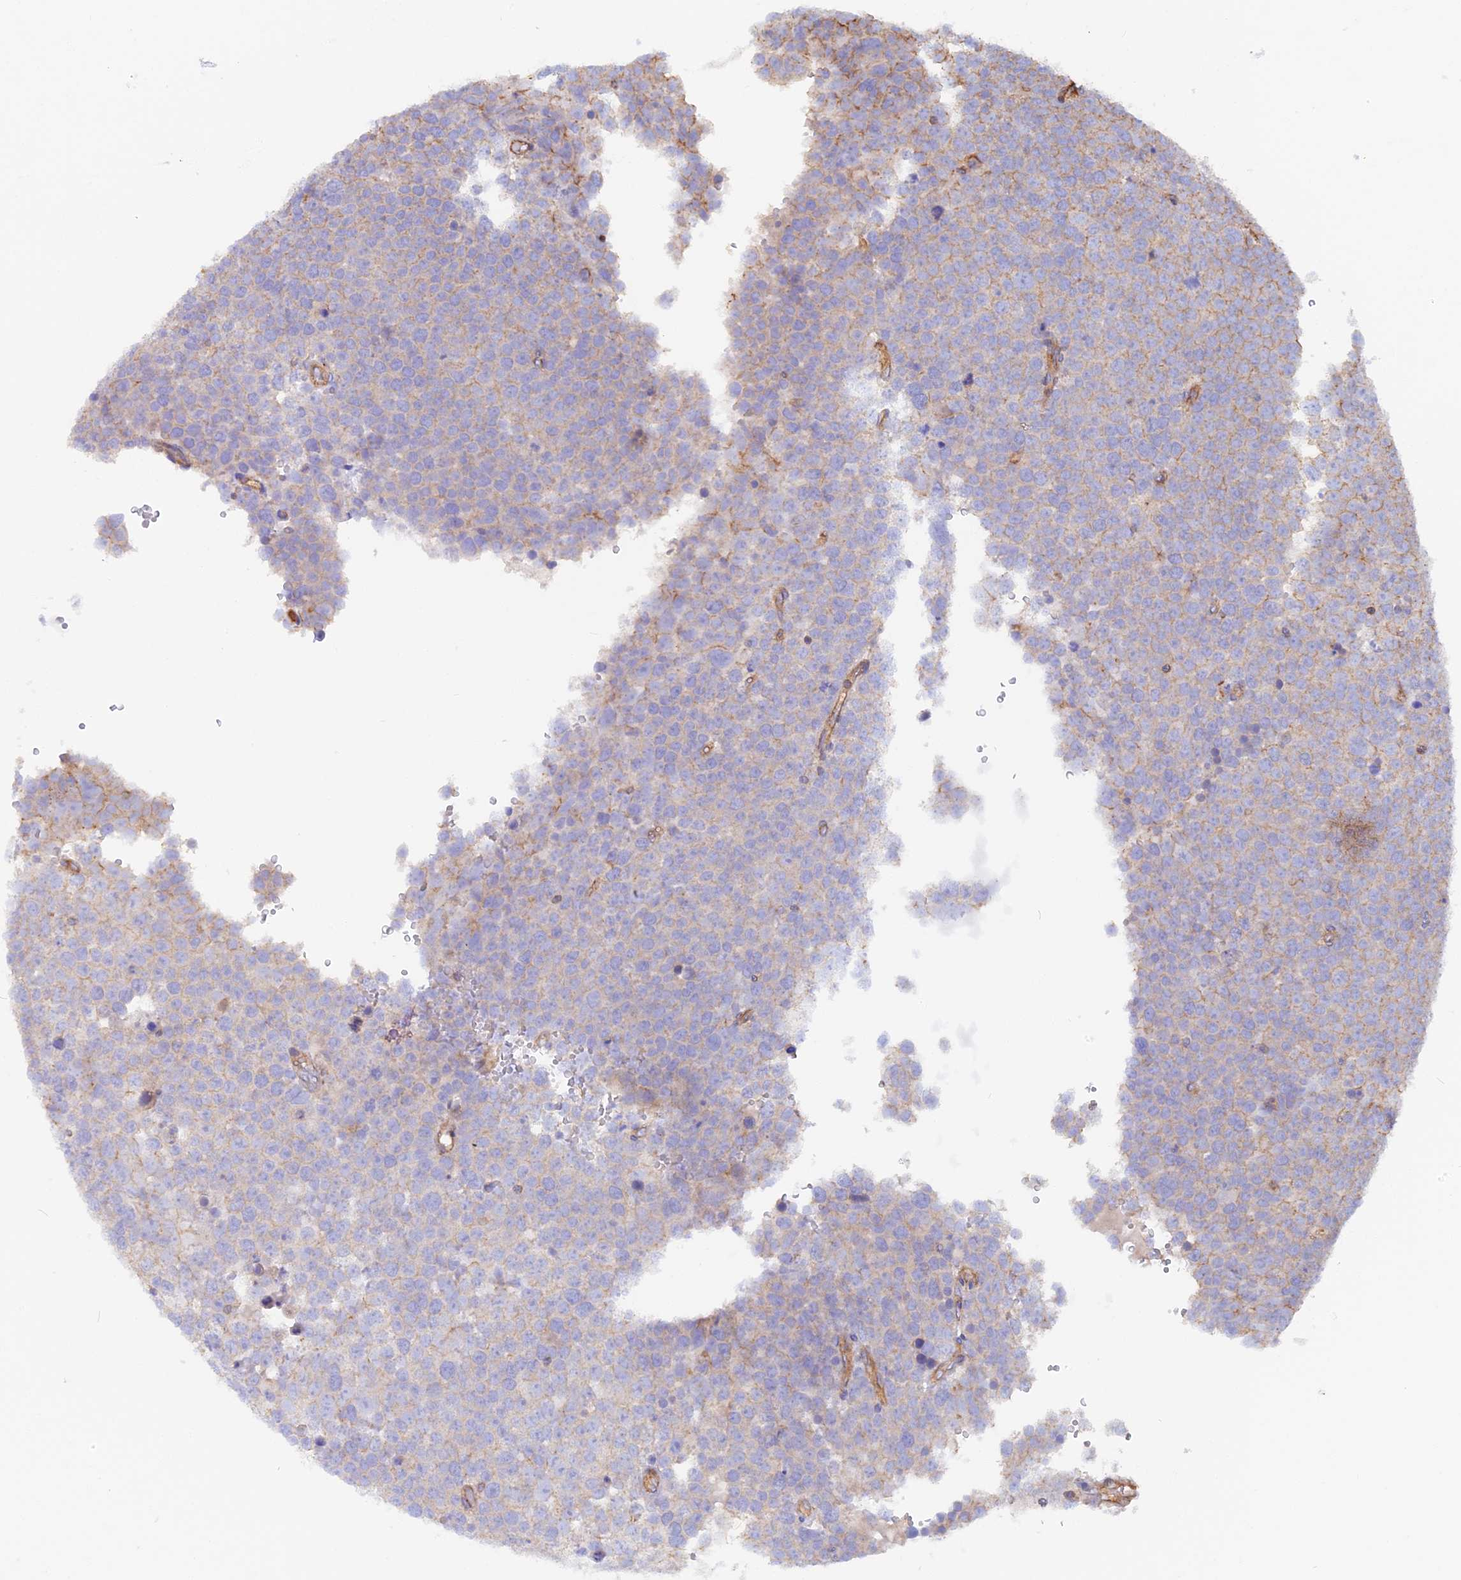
{"staining": {"intensity": "negative", "quantity": "none", "location": "none"}, "tissue": "testis cancer", "cell_type": "Tumor cells", "image_type": "cancer", "snomed": [{"axis": "morphology", "description": "Seminoma, NOS"}, {"axis": "topography", "description": "Testis"}], "caption": "Protein analysis of testis cancer (seminoma) exhibits no significant staining in tumor cells.", "gene": "VPS18", "patient": {"sex": "male", "age": 71}}